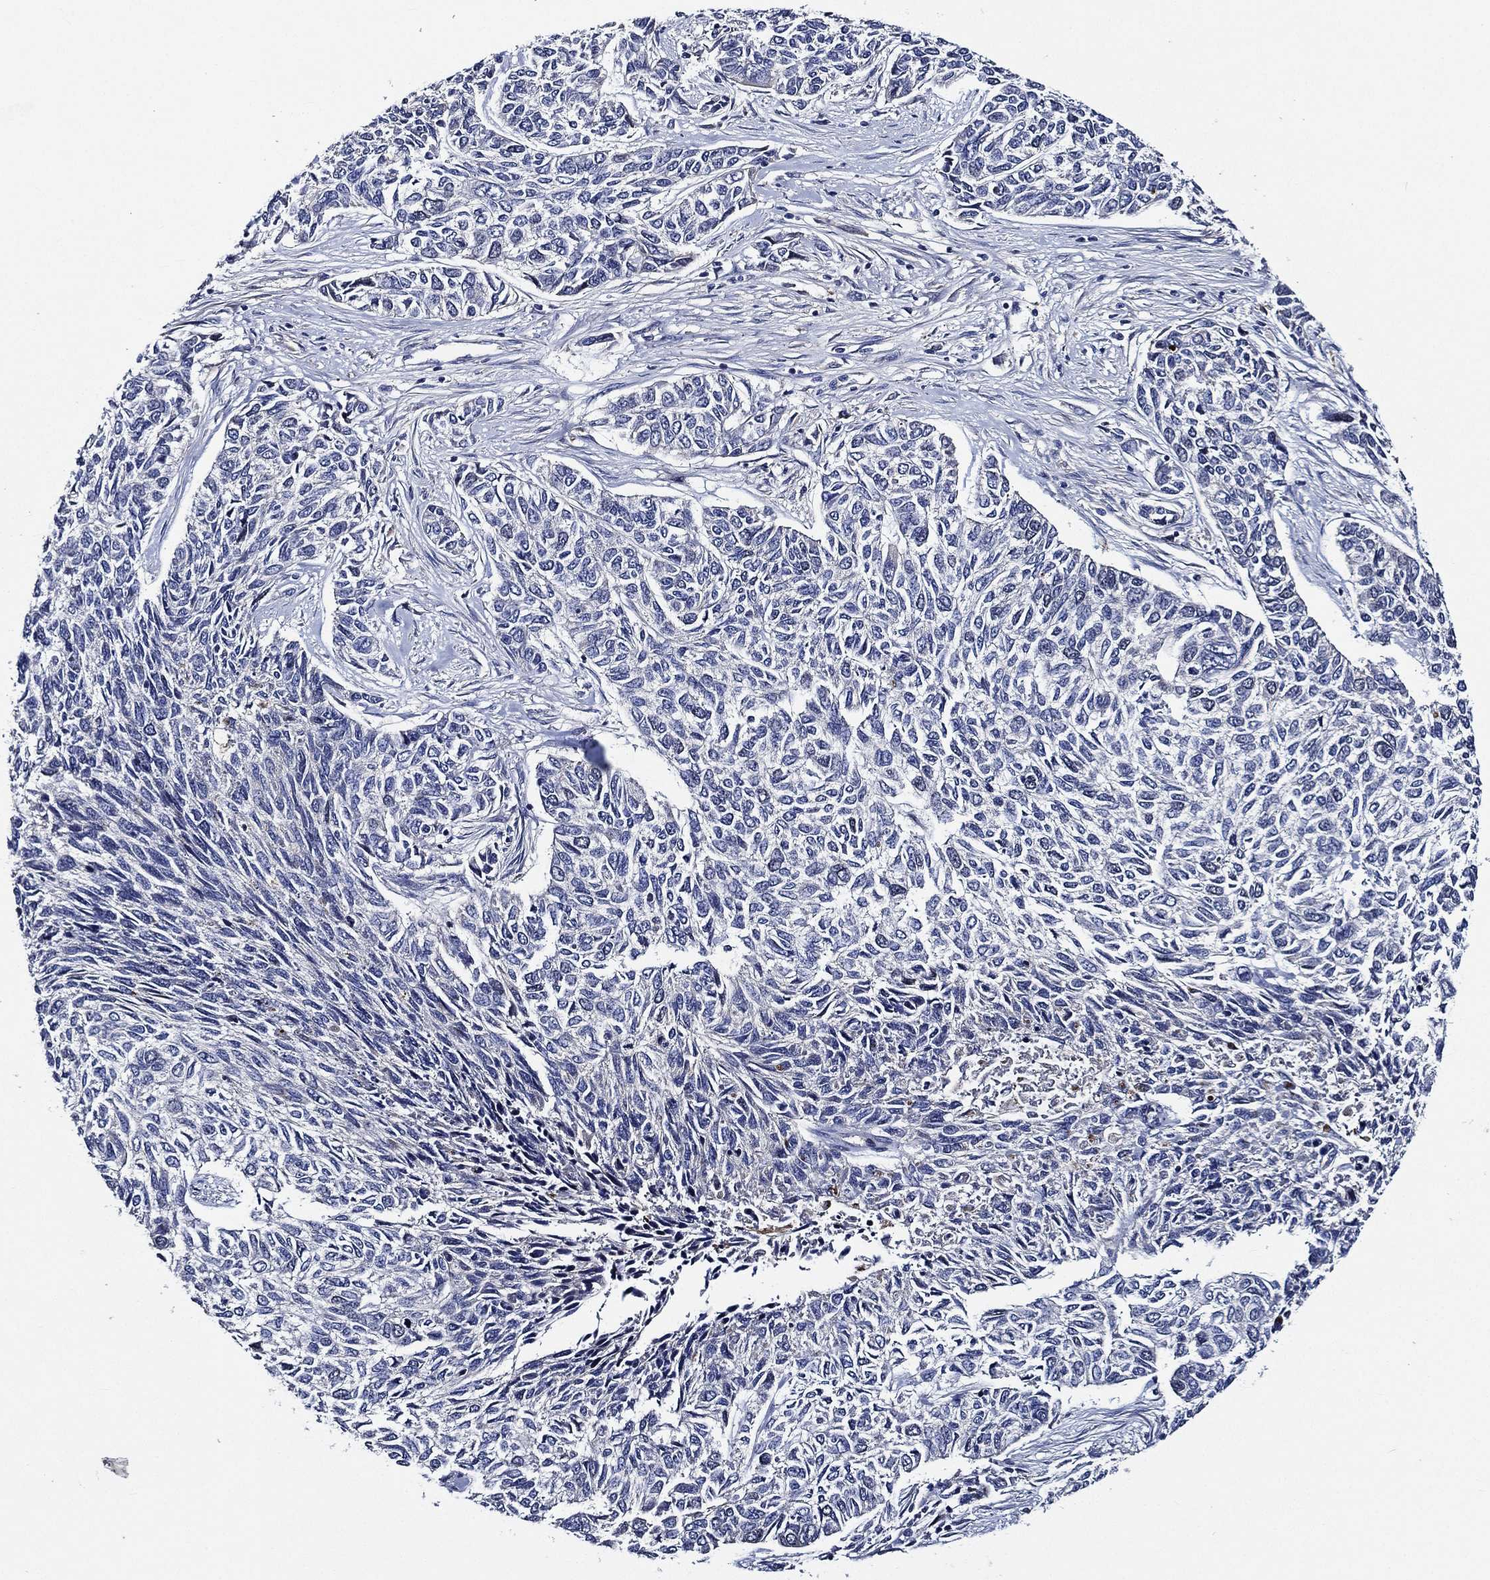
{"staining": {"intensity": "negative", "quantity": "none", "location": "none"}, "tissue": "skin cancer", "cell_type": "Tumor cells", "image_type": "cancer", "snomed": [{"axis": "morphology", "description": "Basal cell carcinoma"}, {"axis": "topography", "description": "Skin"}], "caption": "Image shows no significant protein positivity in tumor cells of skin basal cell carcinoma.", "gene": "KIF20B", "patient": {"sex": "female", "age": 65}}